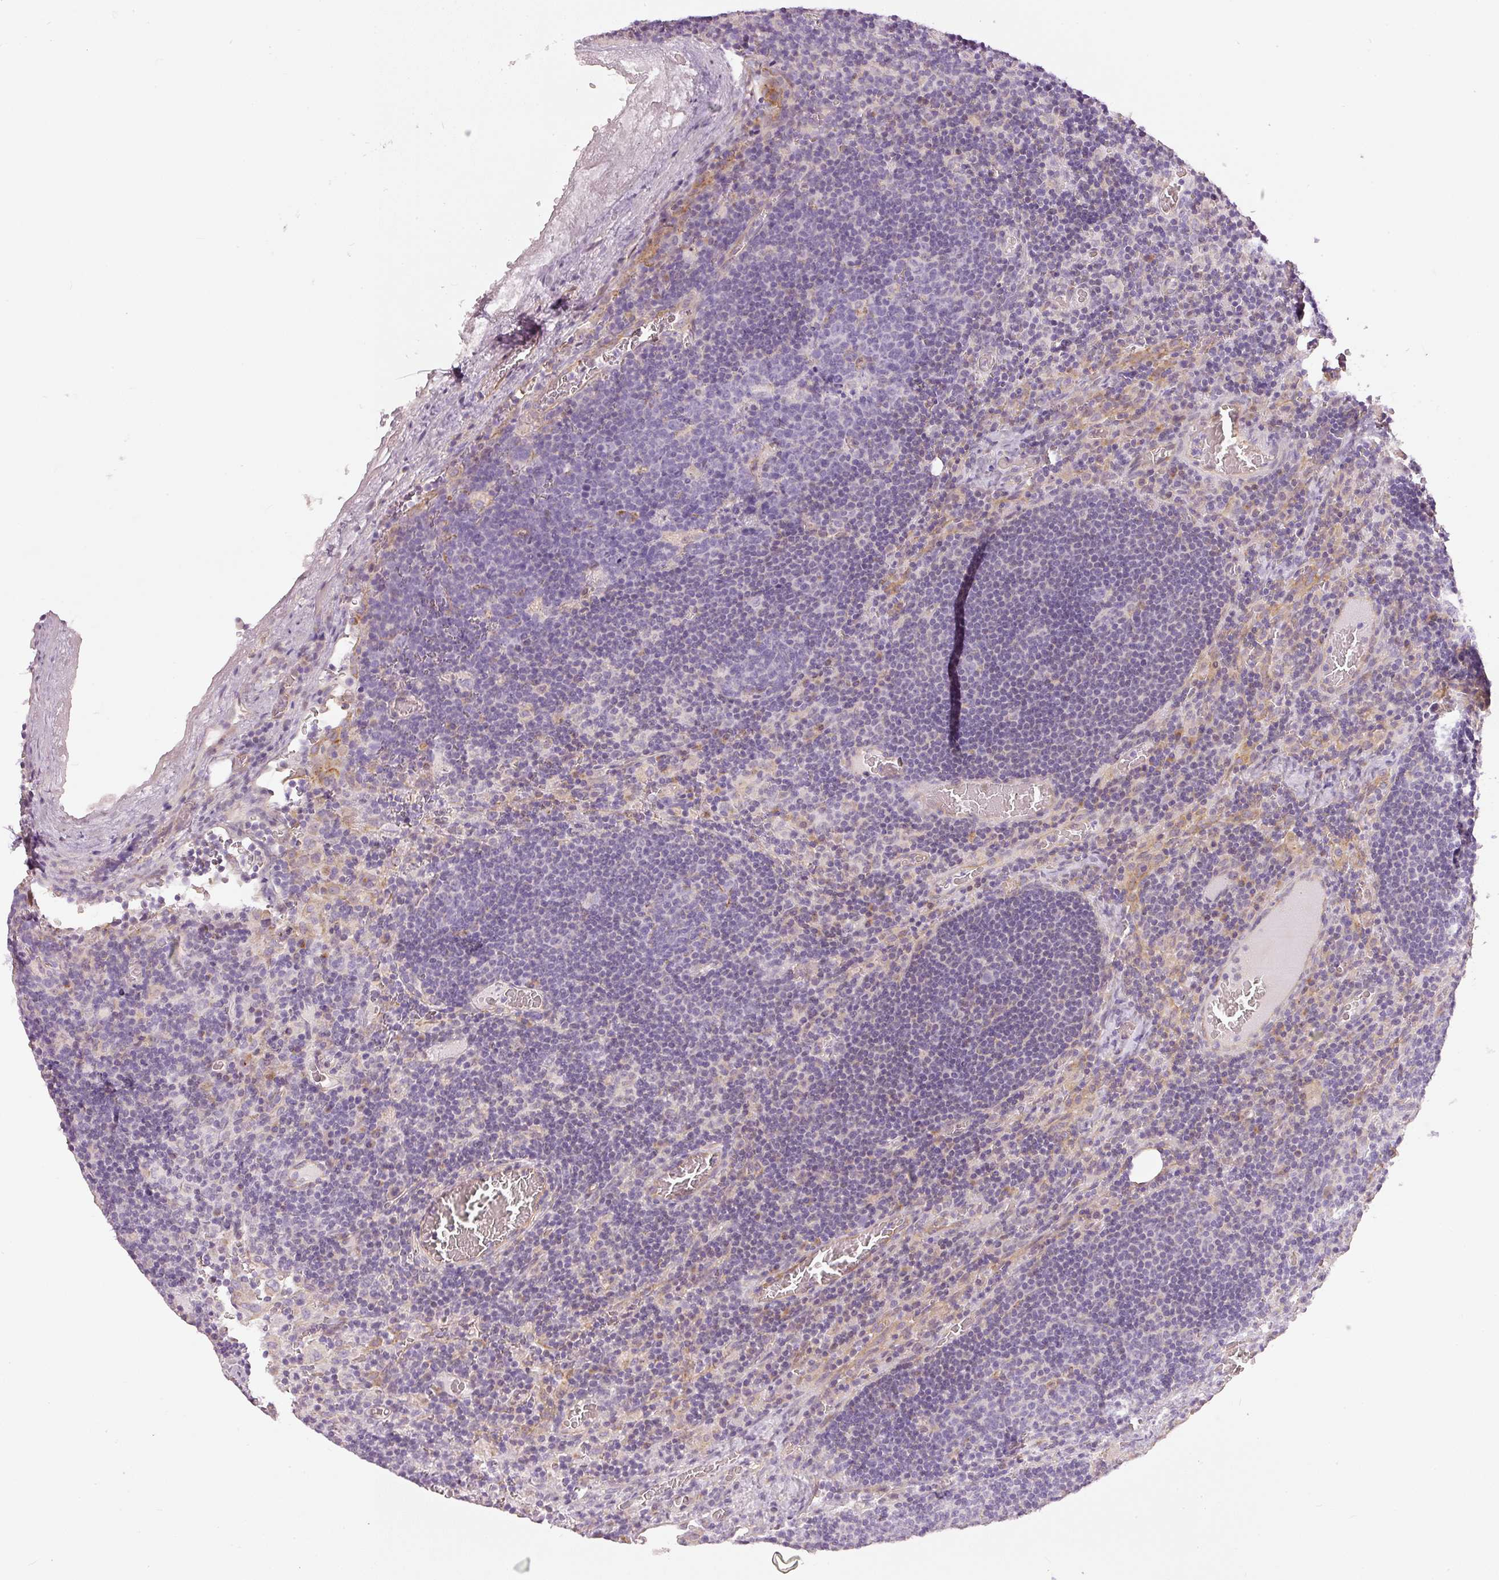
{"staining": {"intensity": "negative", "quantity": "none", "location": "none"}, "tissue": "lymph node", "cell_type": "Non-germinal center cells", "image_type": "normal", "snomed": [{"axis": "morphology", "description": "Normal tissue, NOS"}, {"axis": "topography", "description": "Lymph node"}], "caption": "This is an immunohistochemistry (IHC) photomicrograph of normal human lymph node. There is no staining in non-germinal center cells.", "gene": "OSR2", "patient": {"sex": "male", "age": 50}}